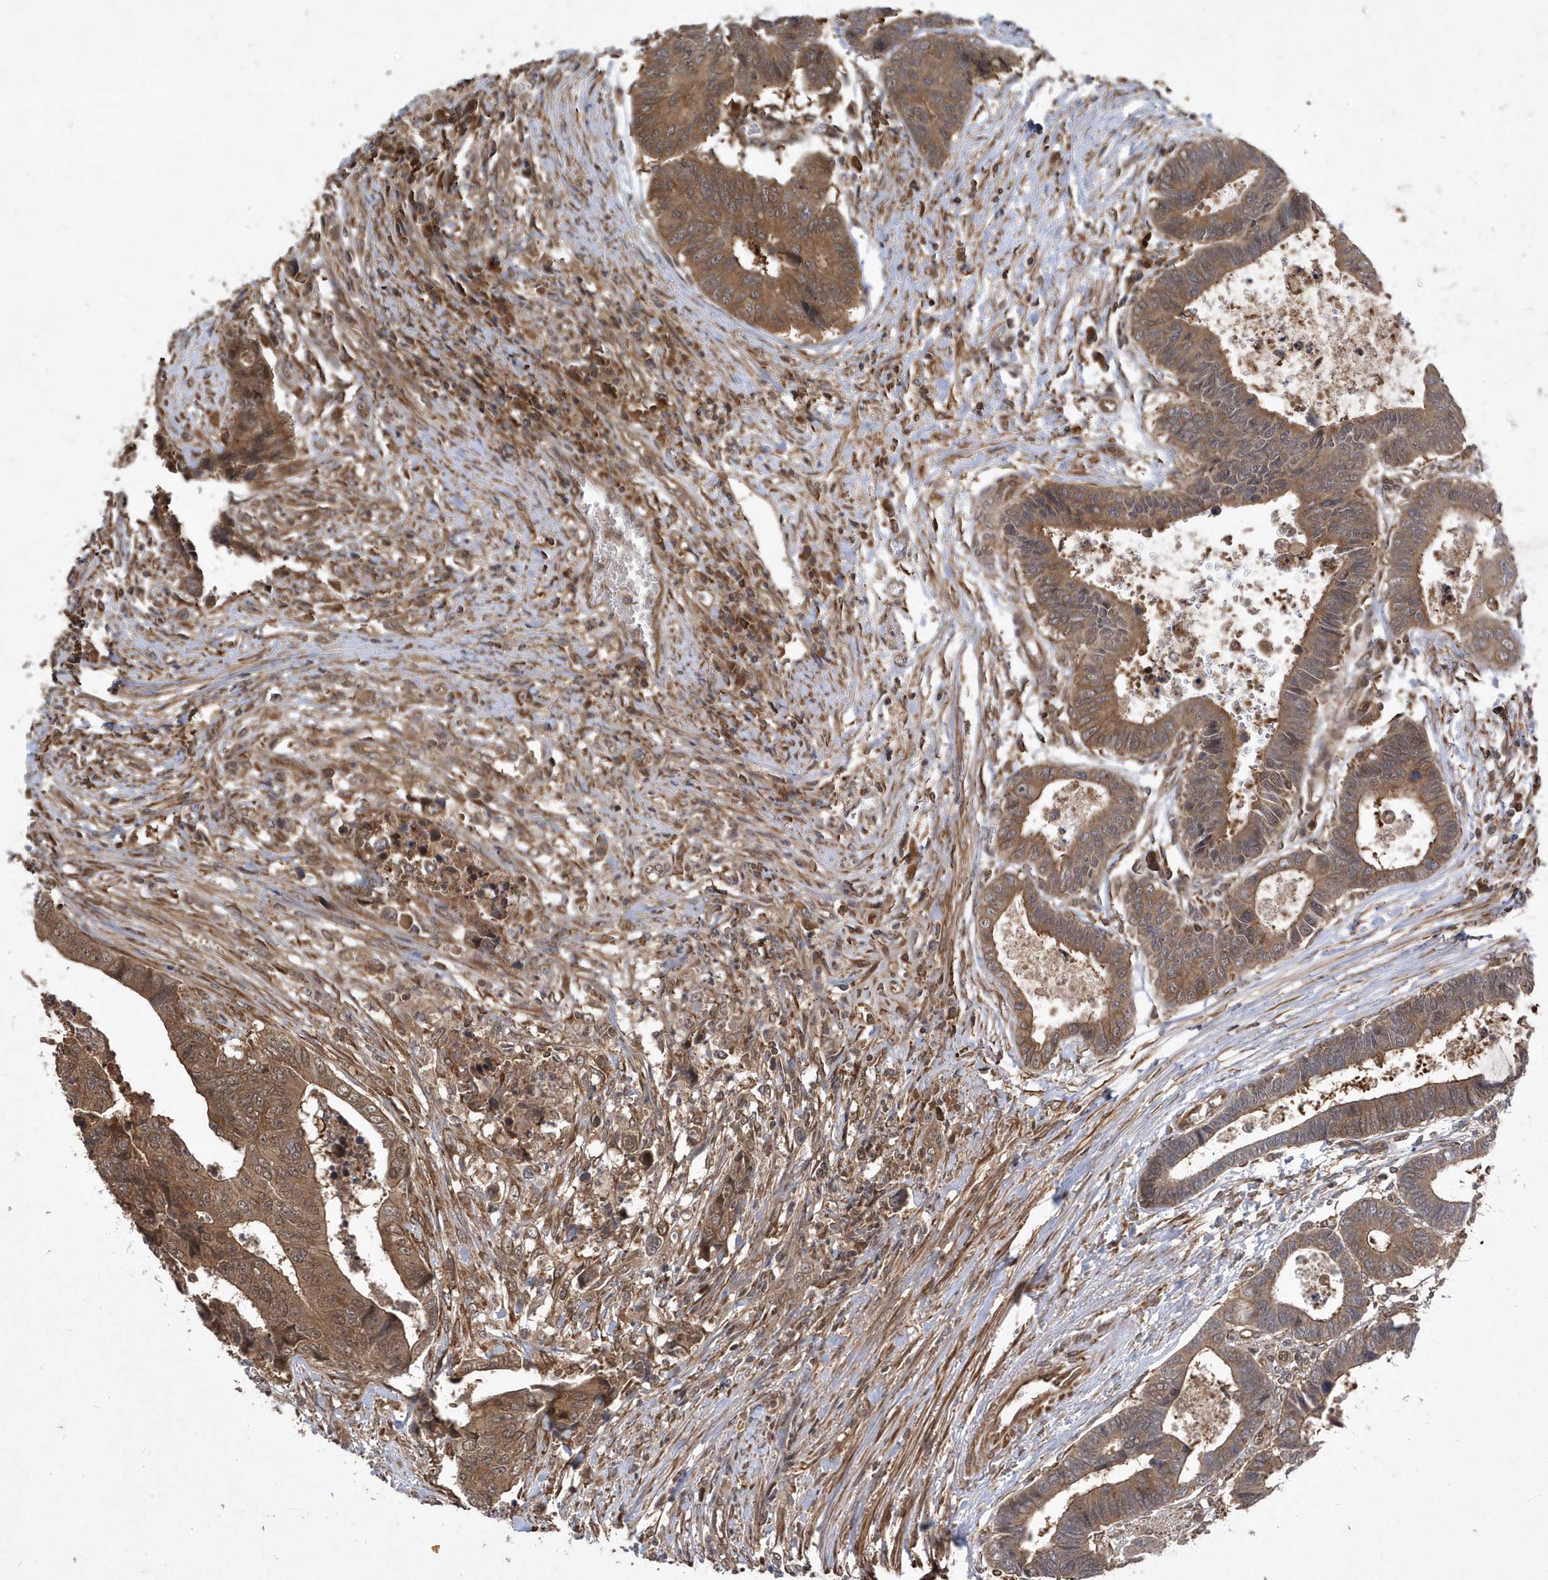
{"staining": {"intensity": "moderate", "quantity": ">75%", "location": "cytoplasmic/membranous"}, "tissue": "colorectal cancer", "cell_type": "Tumor cells", "image_type": "cancer", "snomed": [{"axis": "morphology", "description": "Adenocarcinoma, NOS"}, {"axis": "topography", "description": "Rectum"}], "caption": "Tumor cells show moderate cytoplasmic/membranous positivity in about >75% of cells in adenocarcinoma (colorectal).", "gene": "GFM2", "patient": {"sex": "male", "age": 84}}